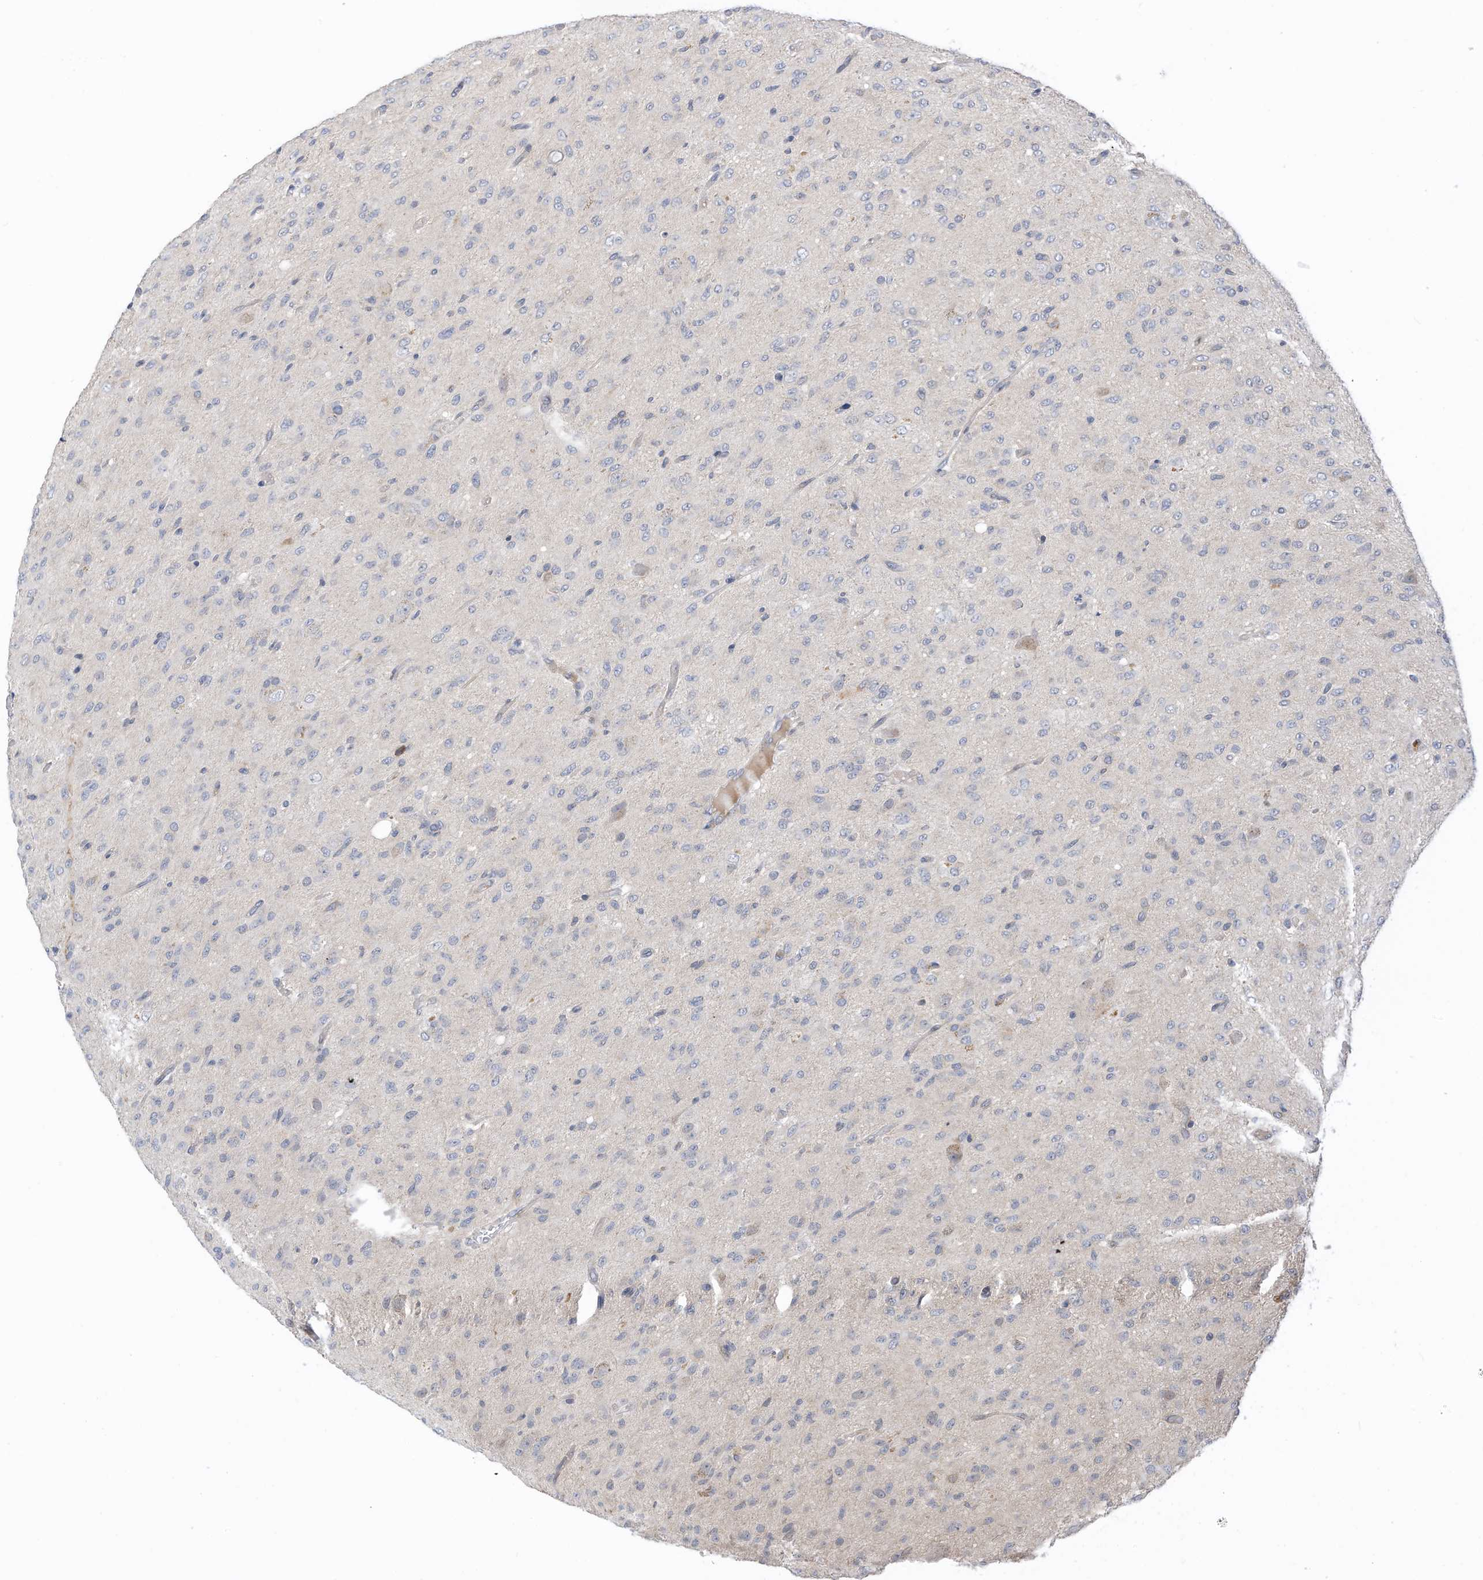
{"staining": {"intensity": "negative", "quantity": "none", "location": "none"}, "tissue": "glioma", "cell_type": "Tumor cells", "image_type": "cancer", "snomed": [{"axis": "morphology", "description": "Glioma, malignant, High grade"}, {"axis": "topography", "description": "Brain"}], "caption": "The immunohistochemistry micrograph has no significant expression in tumor cells of malignant glioma (high-grade) tissue. Nuclei are stained in blue.", "gene": "REC8", "patient": {"sex": "female", "age": 59}}